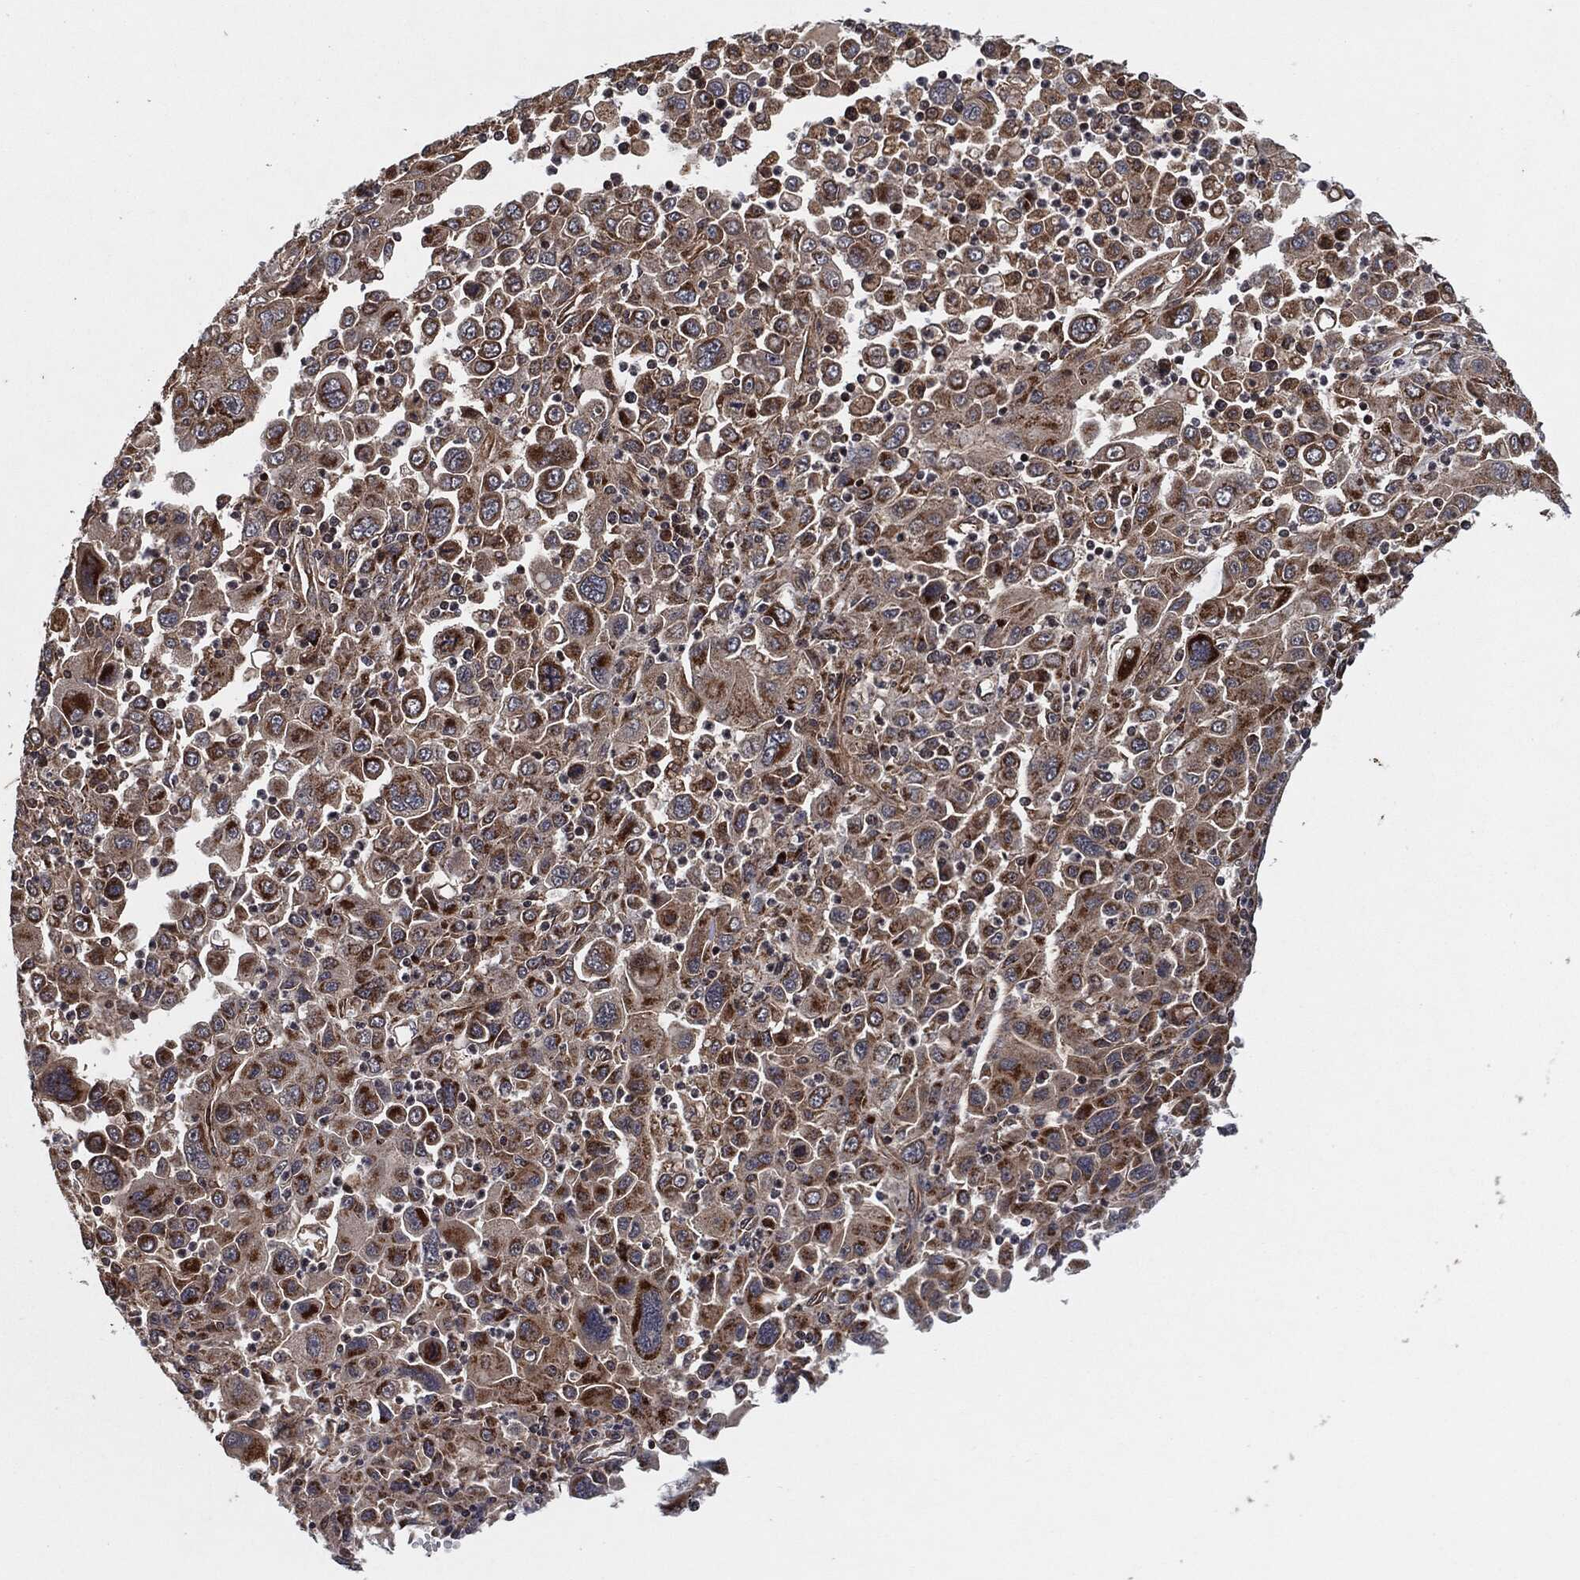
{"staining": {"intensity": "moderate", "quantity": "25%-75%", "location": "cytoplasmic/membranous"}, "tissue": "stomach cancer", "cell_type": "Tumor cells", "image_type": "cancer", "snomed": [{"axis": "morphology", "description": "Adenocarcinoma, NOS"}, {"axis": "topography", "description": "Stomach"}], "caption": "This photomicrograph reveals immunohistochemistry (IHC) staining of stomach cancer, with medium moderate cytoplasmic/membranous staining in approximately 25%-75% of tumor cells.", "gene": "BCAR1", "patient": {"sex": "male", "age": 56}}